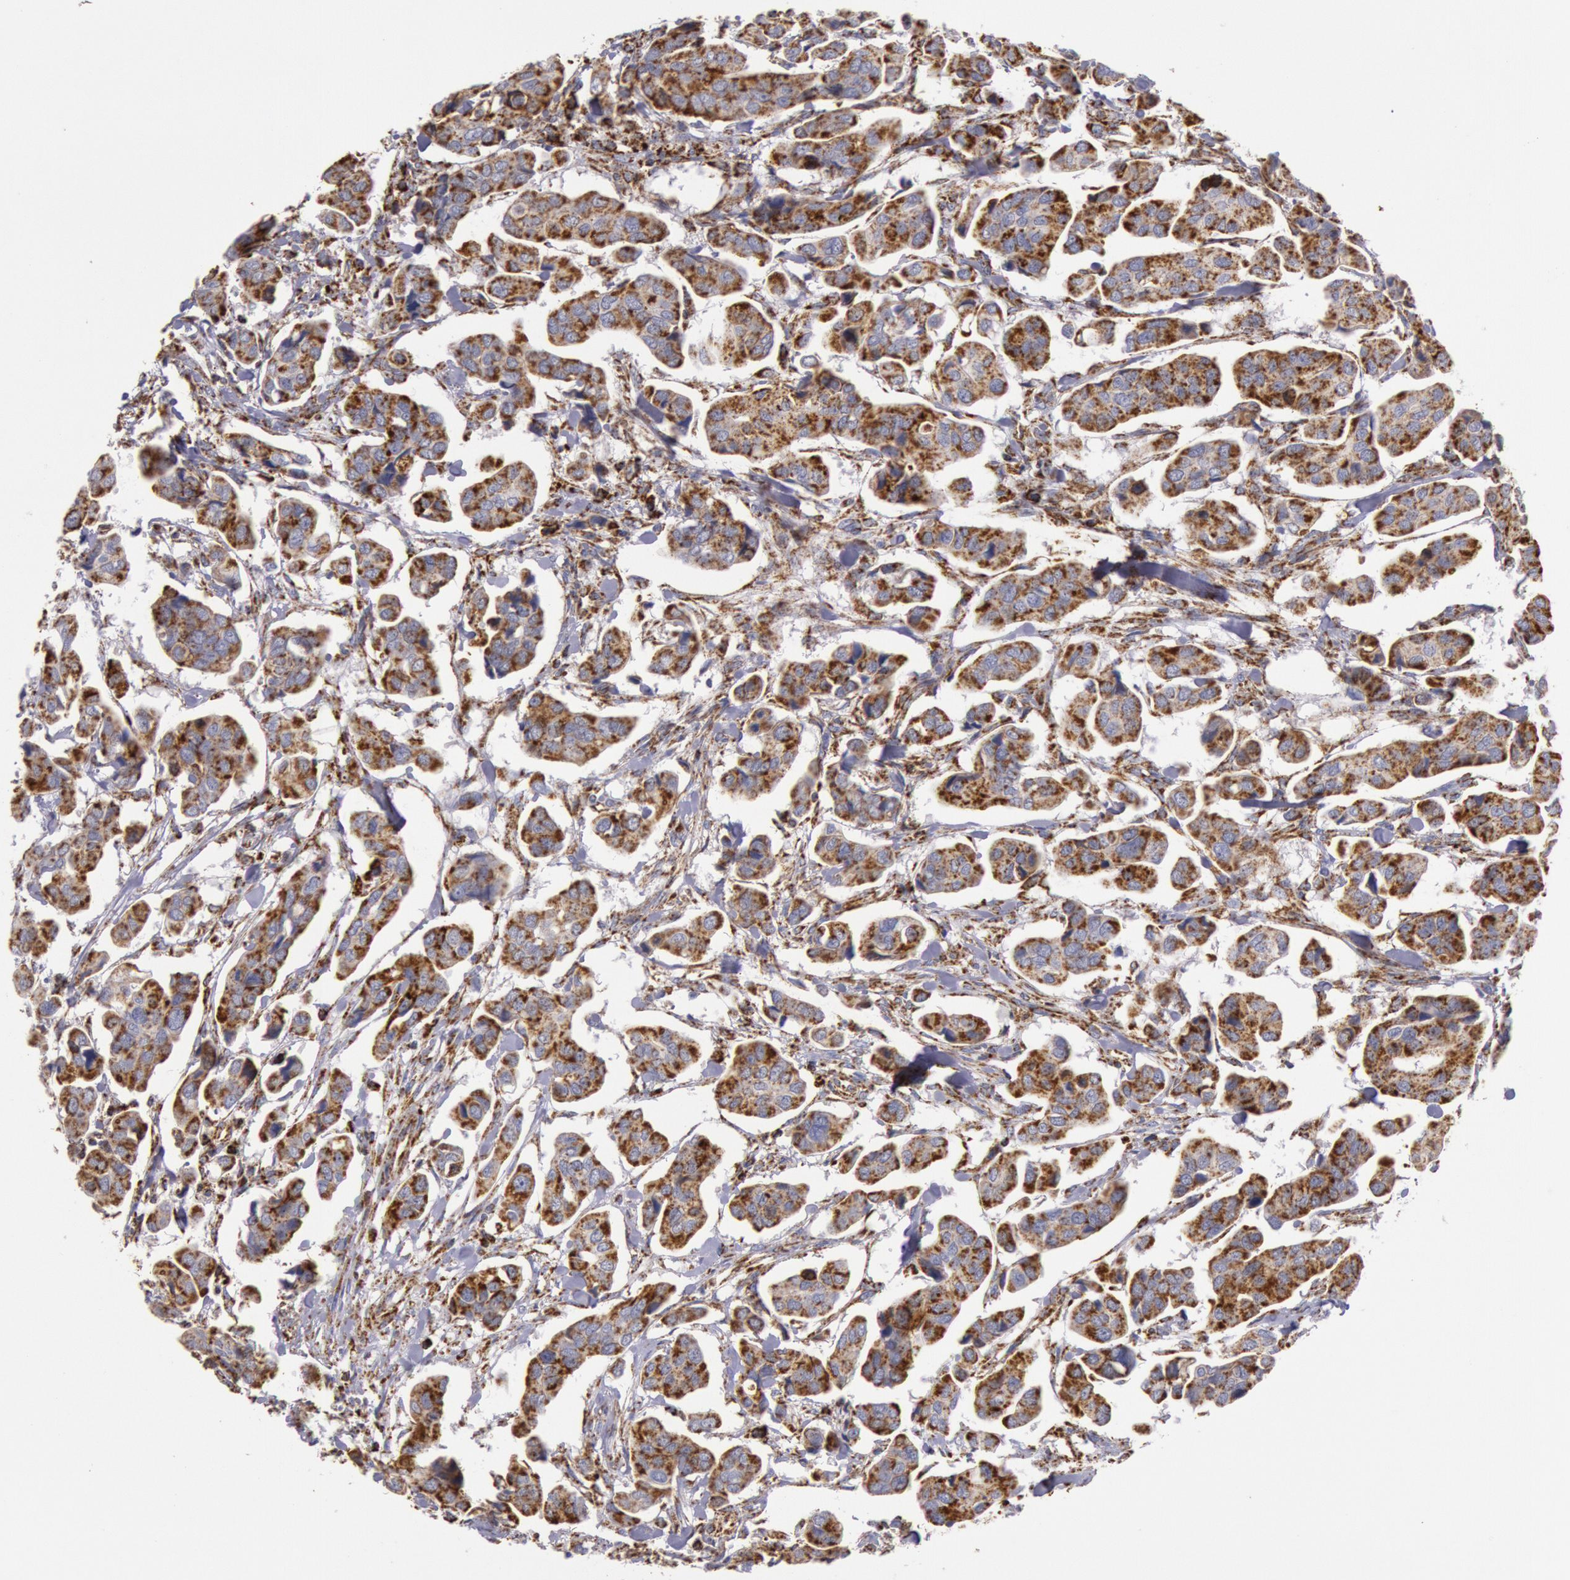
{"staining": {"intensity": "moderate", "quantity": ">75%", "location": "cytoplasmic/membranous"}, "tissue": "urothelial cancer", "cell_type": "Tumor cells", "image_type": "cancer", "snomed": [{"axis": "morphology", "description": "Adenocarcinoma, NOS"}, {"axis": "topography", "description": "Urinary bladder"}], "caption": "This is a histology image of immunohistochemistry (IHC) staining of urothelial cancer, which shows moderate positivity in the cytoplasmic/membranous of tumor cells.", "gene": "CYC1", "patient": {"sex": "male", "age": 61}}